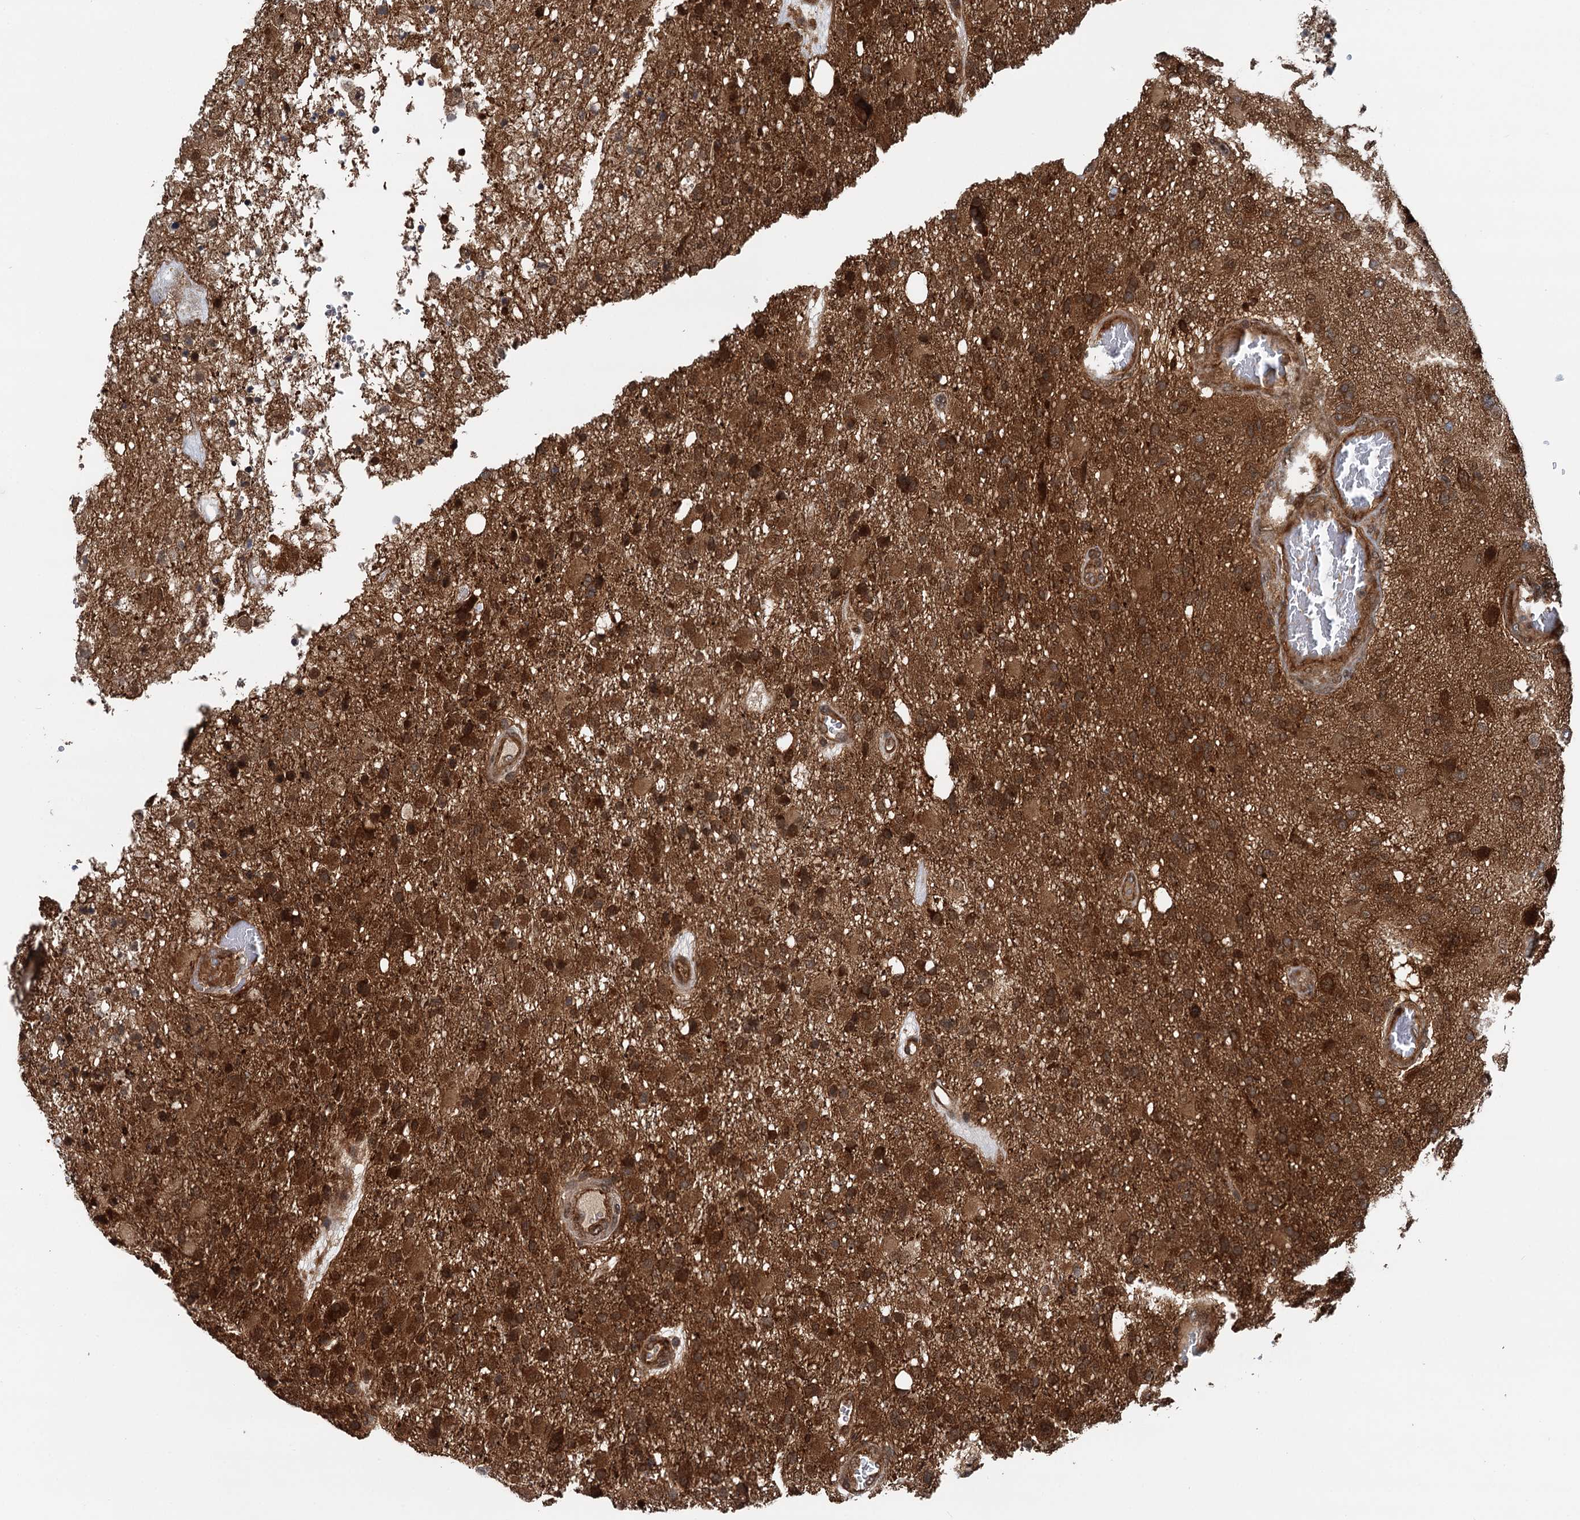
{"staining": {"intensity": "moderate", "quantity": ">75%", "location": "cytoplasmic/membranous,nuclear"}, "tissue": "glioma", "cell_type": "Tumor cells", "image_type": "cancer", "snomed": [{"axis": "morphology", "description": "Glioma, malignant, High grade"}, {"axis": "topography", "description": "Brain"}], "caption": "Glioma stained with DAB (3,3'-diaminobenzidine) IHC reveals medium levels of moderate cytoplasmic/membranous and nuclear expression in about >75% of tumor cells.", "gene": "STUB1", "patient": {"sex": "female", "age": 74}}